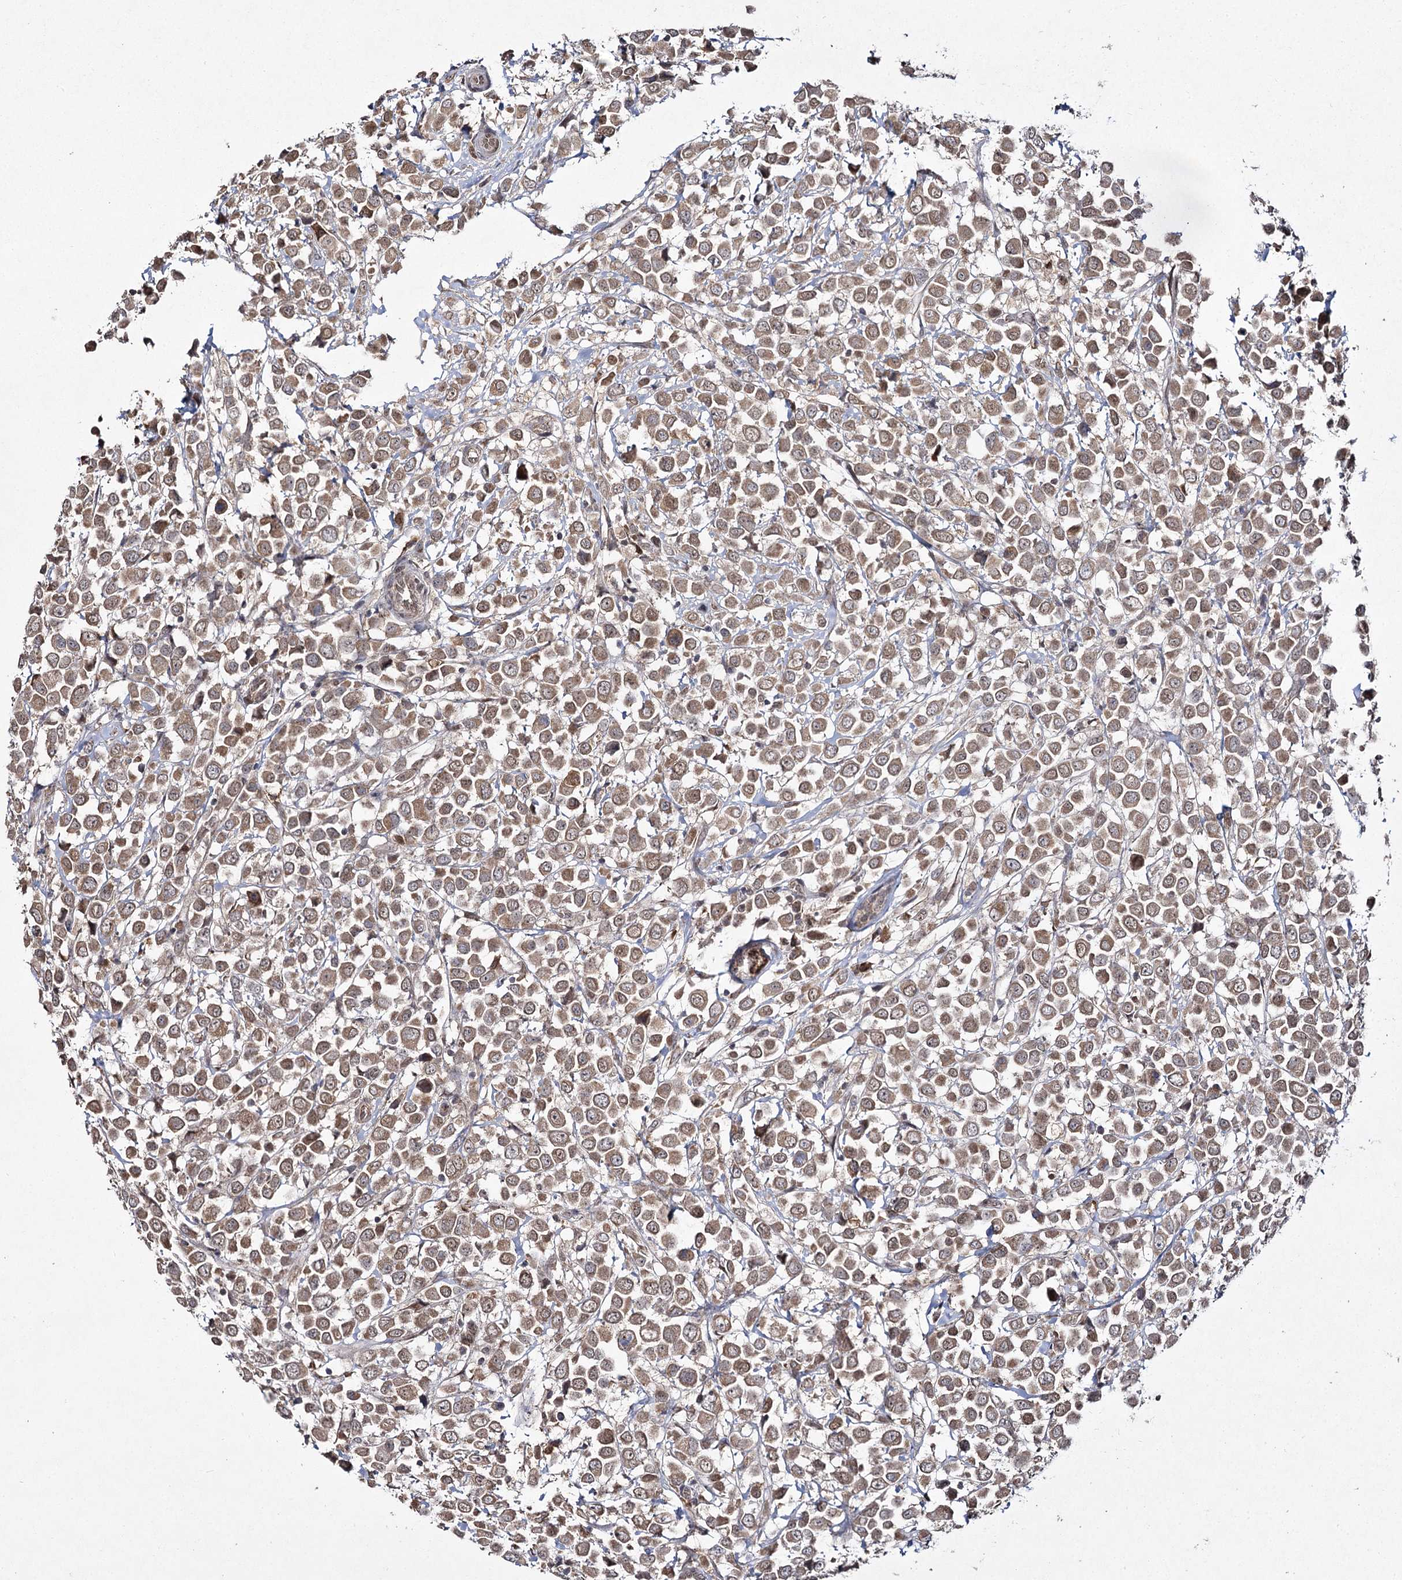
{"staining": {"intensity": "moderate", "quantity": ">75%", "location": "cytoplasmic/membranous"}, "tissue": "breast cancer", "cell_type": "Tumor cells", "image_type": "cancer", "snomed": [{"axis": "morphology", "description": "Duct carcinoma"}, {"axis": "topography", "description": "Breast"}], "caption": "Breast cancer stained with a brown dye exhibits moderate cytoplasmic/membranous positive expression in approximately >75% of tumor cells.", "gene": "TRNT1", "patient": {"sex": "female", "age": 61}}